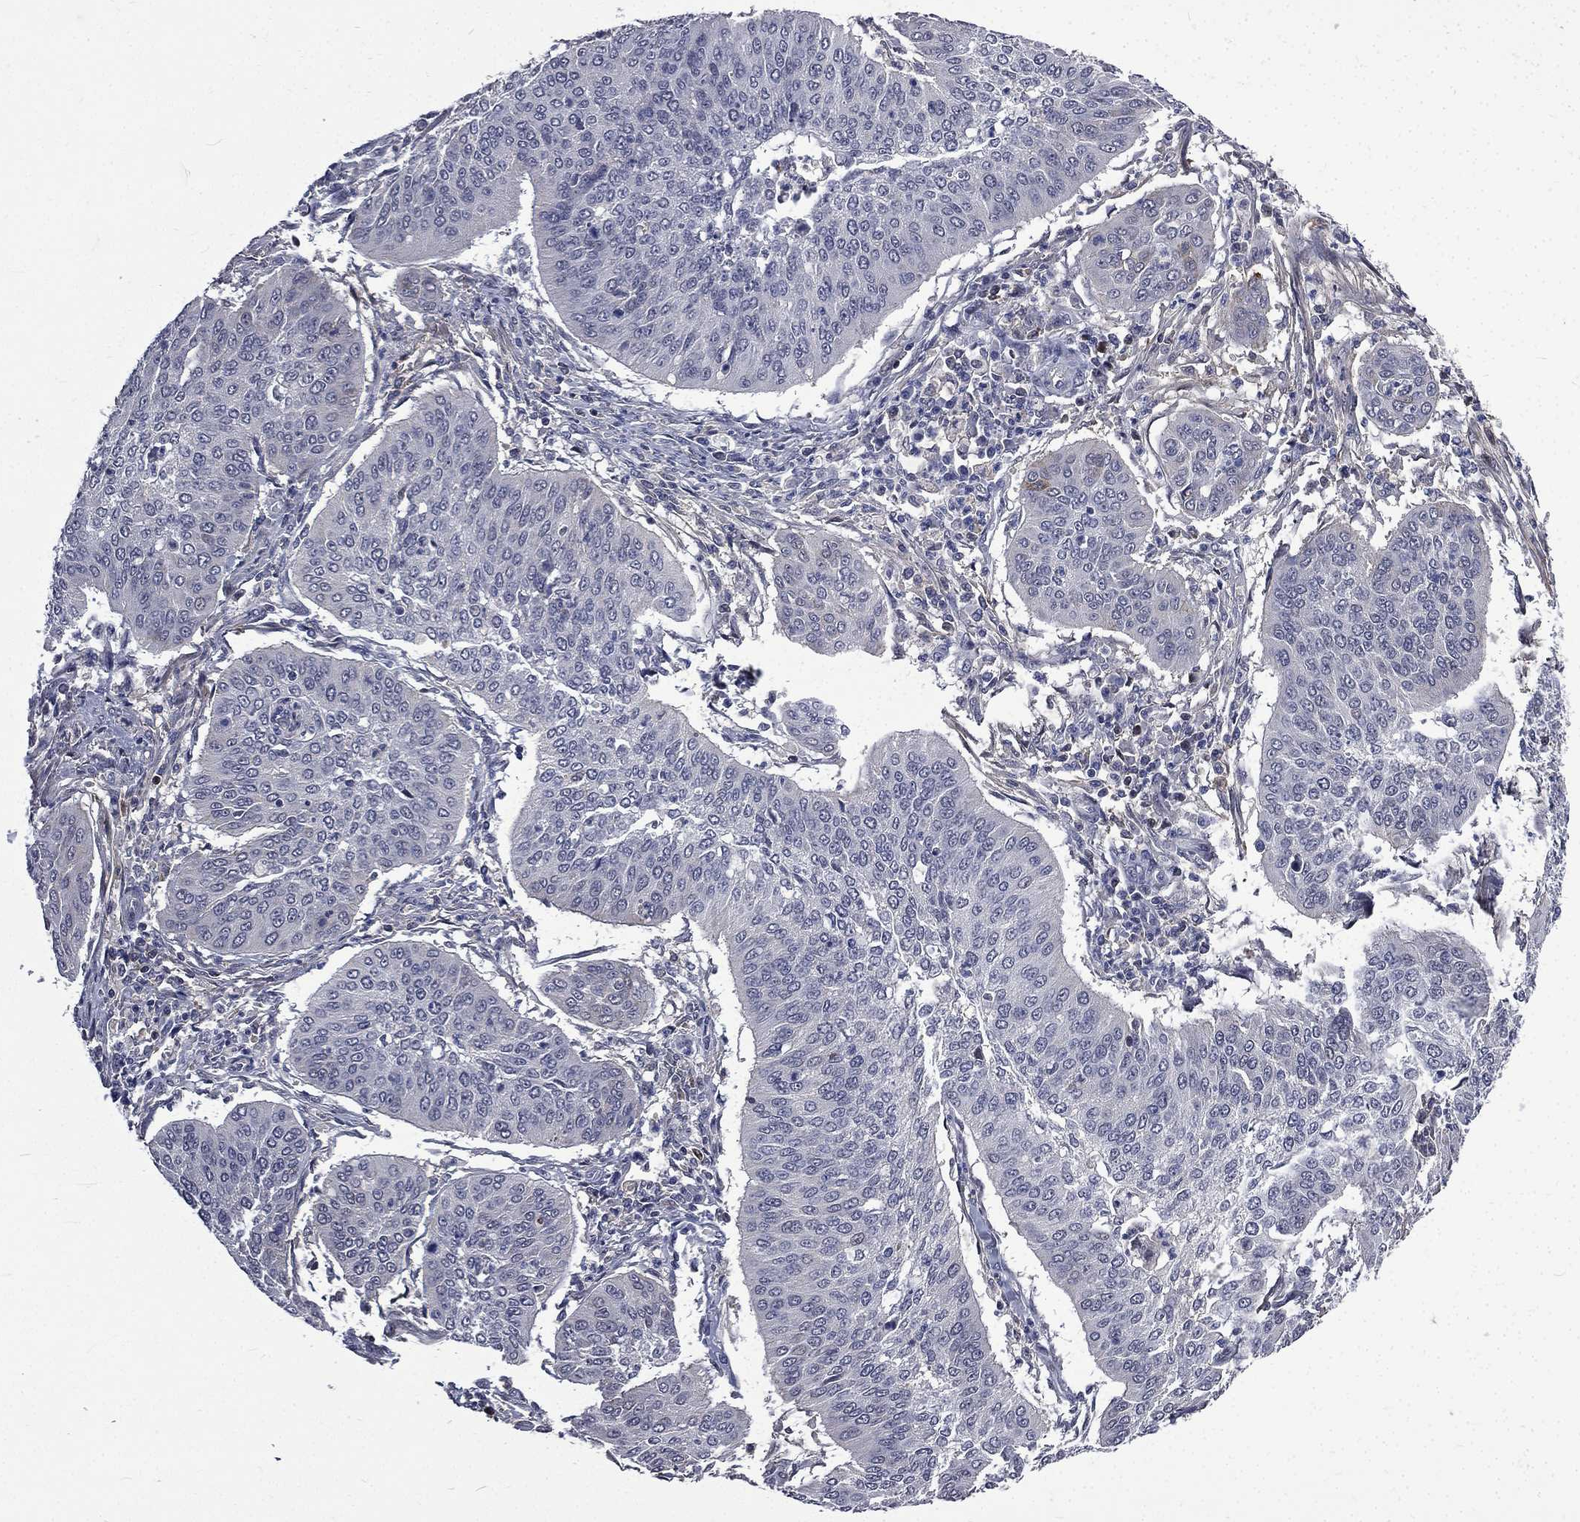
{"staining": {"intensity": "negative", "quantity": "none", "location": "none"}, "tissue": "cervical cancer", "cell_type": "Tumor cells", "image_type": "cancer", "snomed": [{"axis": "morphology", "description": "Normal tissue, NOS"}, {"axis": "morphology", "description": "Squamous cell carcinoma, NOS"}, {"axis": "topography", "description": "Cervix"}], "caption": "Immunohistochemistry image of human cervical squamous cell carcinoma stained for a protein (brown), which shows no staining in tumor cells.", "gene": "FGG", "patient": {"sex": "female", "age": 39}}